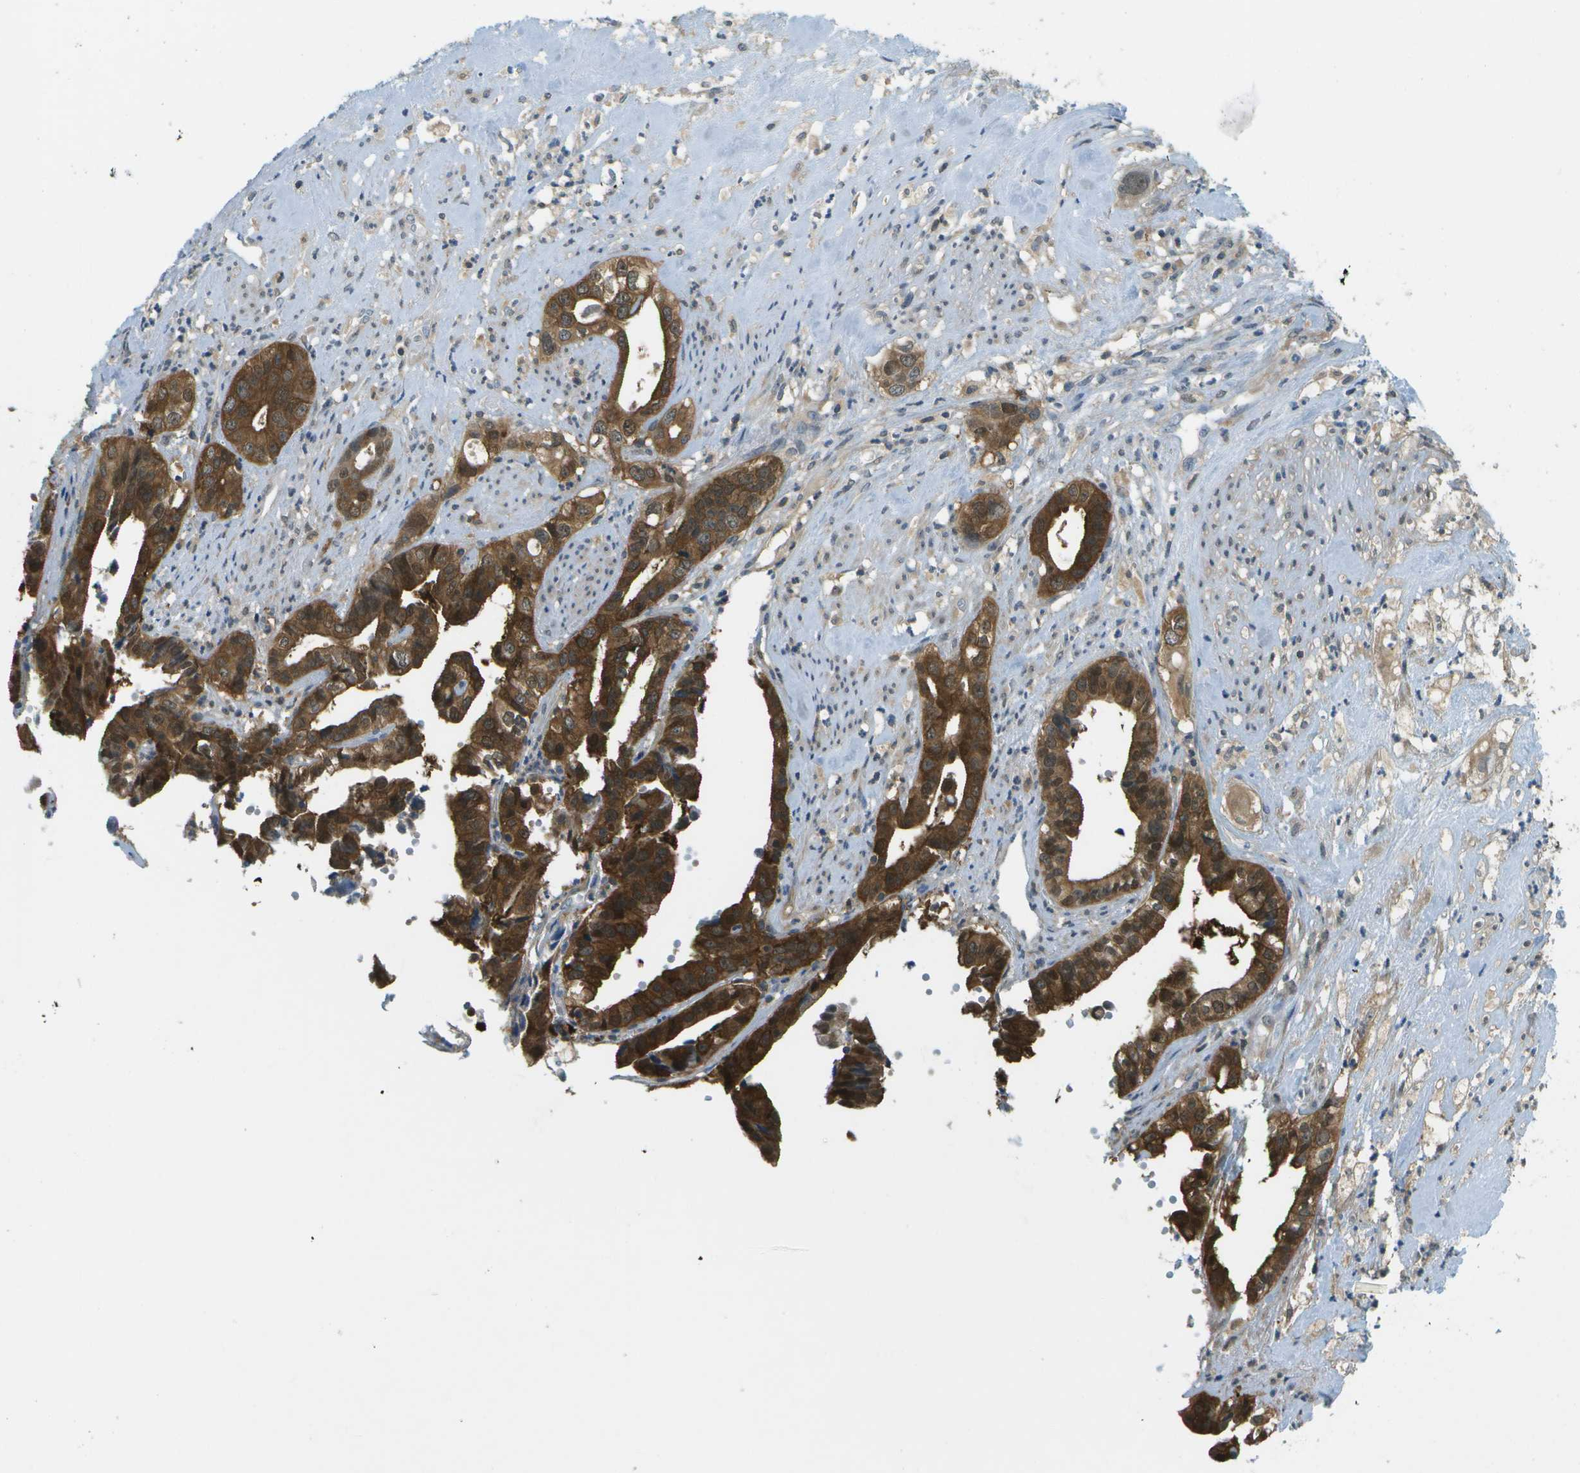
{"staining": {"intensity": "strong", "quantity": ">75%", "location": "cytoplasmic/membranous"}, "tissue": "liver cancer", "cell_type": "Tumor cells", "image_type": "cancer", "snomed": [{"axis": "morphology", "description": "Cholangiocarcinoma"}, {"axis": "topography", "description": "Liver"}], "caption": "This micrograph demonstrates IHC staining of liver cholangiocarcinoma, with high strong cytoplasmic/membranous positivity in approximately >75% of tumor cells.", "gene": "CDH23", "patient": {"sex": "female", "age": 61}}